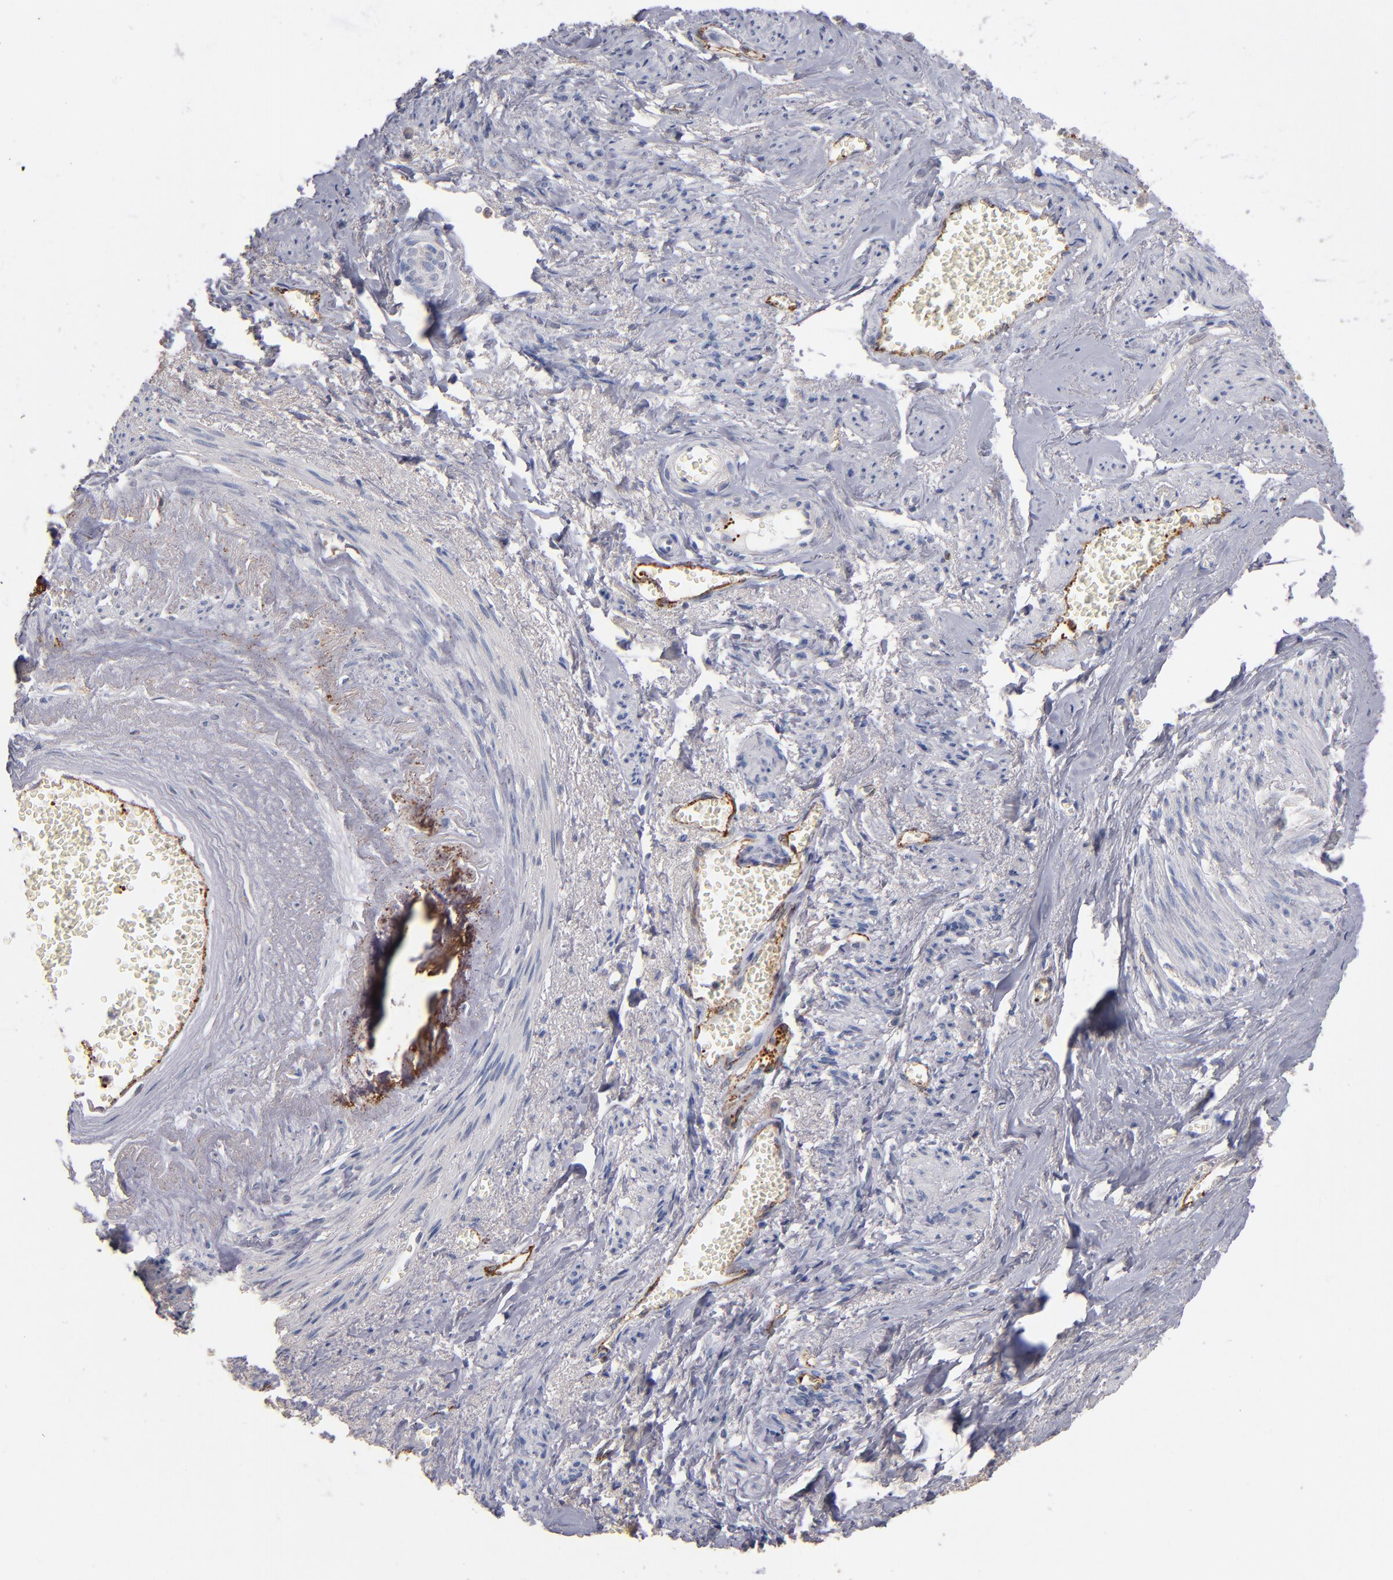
{"staining": {"intensity": "negative", "quantity": "none", "location": "none"}, "tissue": "endometrial cancer", "cell_type": "Tumor cells", "image_type": "cancer", "snomed": [{"axis": "morphology", "description": "Adenocarcinoma, NOS"}, {"axis": "topography", "description": "Endometrium"}], "caption": "IHC histopathology image of neoplastic tissue: human endometrial adenocarcinoma stained with DAB (3,3'-diaminobenzidine) shows no significant protein expression in tumor cells. (Brightfield microscopy of DAB immunohistochemistry at high magnification).", "gene": "SELP", "patient": {"sex": "female", "age": 75}}